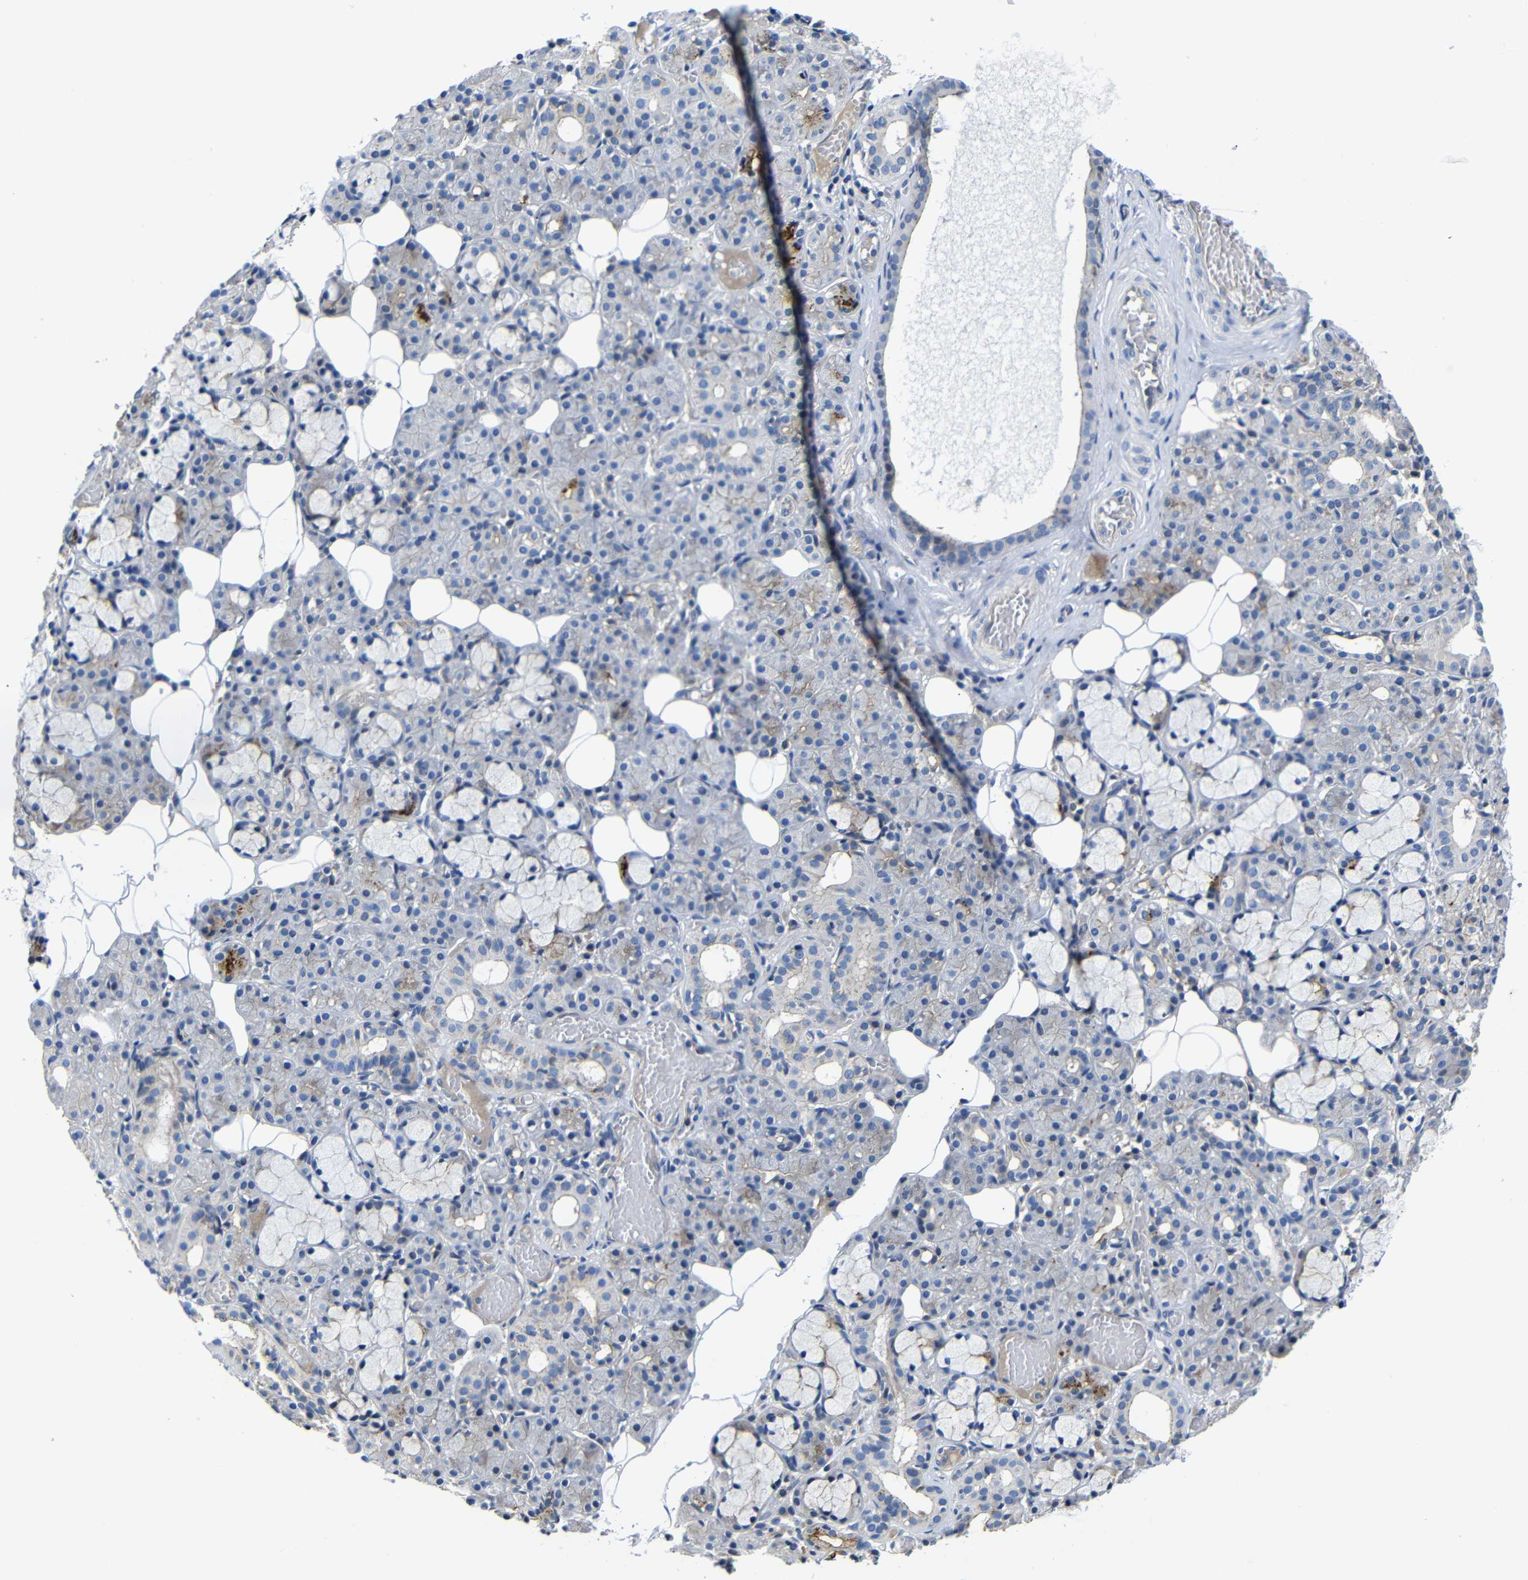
{"staining": {"intensity": "negative", "quantity": "none", "location": "none"}, "tissue": "salivary gland", "cell_type": "Glandular cells", "image_type": "normal", "snomed": [{"axis": "morphology", "description": "Normal tissue, NOS"}, {"axis": "topography", "description": "Salivary gland"}], "caption": "Salivary gland stained for a protein using immunohistochemistry displays no staining glandular cells.", "gene": "AFDN", "patient": {"sex": "male", "age": 63}}